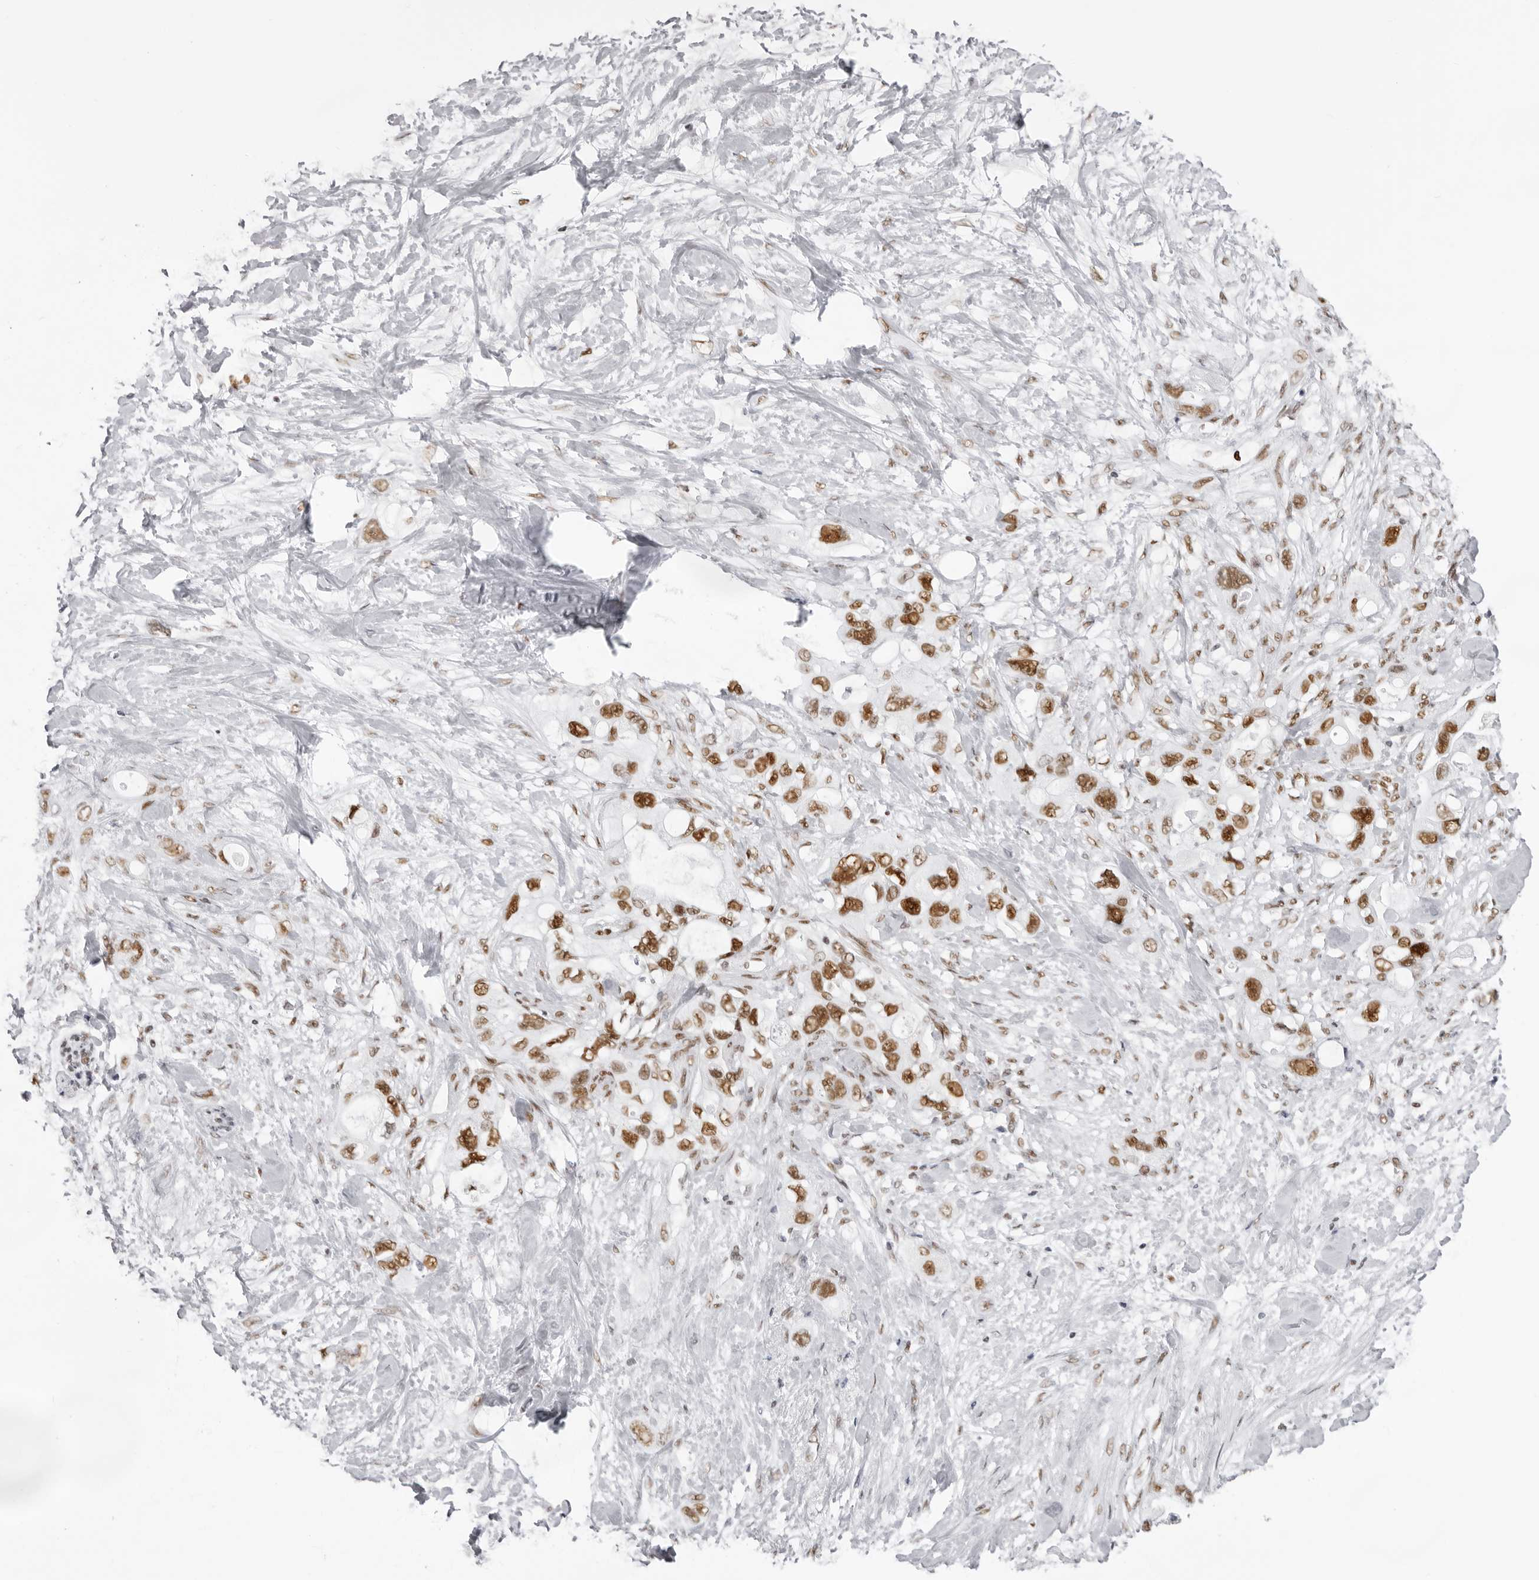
{"staining": {"intensity": "strong", "quantity": ">75%", "location": "nuclear"}, "tissue": "pancreatic cancer", "cell_type": "Tumor cells", "image_type": "cancer", "snomed": [{"axis": "morphology", "description": "Adenocarcinoma, NOS"}, {"axis": "topography", "description": "Pancreas"}], "caption": "Tumor cells reveal strong nuclear staining in approximately >75% of cells in pancreatic cancer.", "gene": "IRF2BP2", "patient": {"sex": "female", "age": 56}}